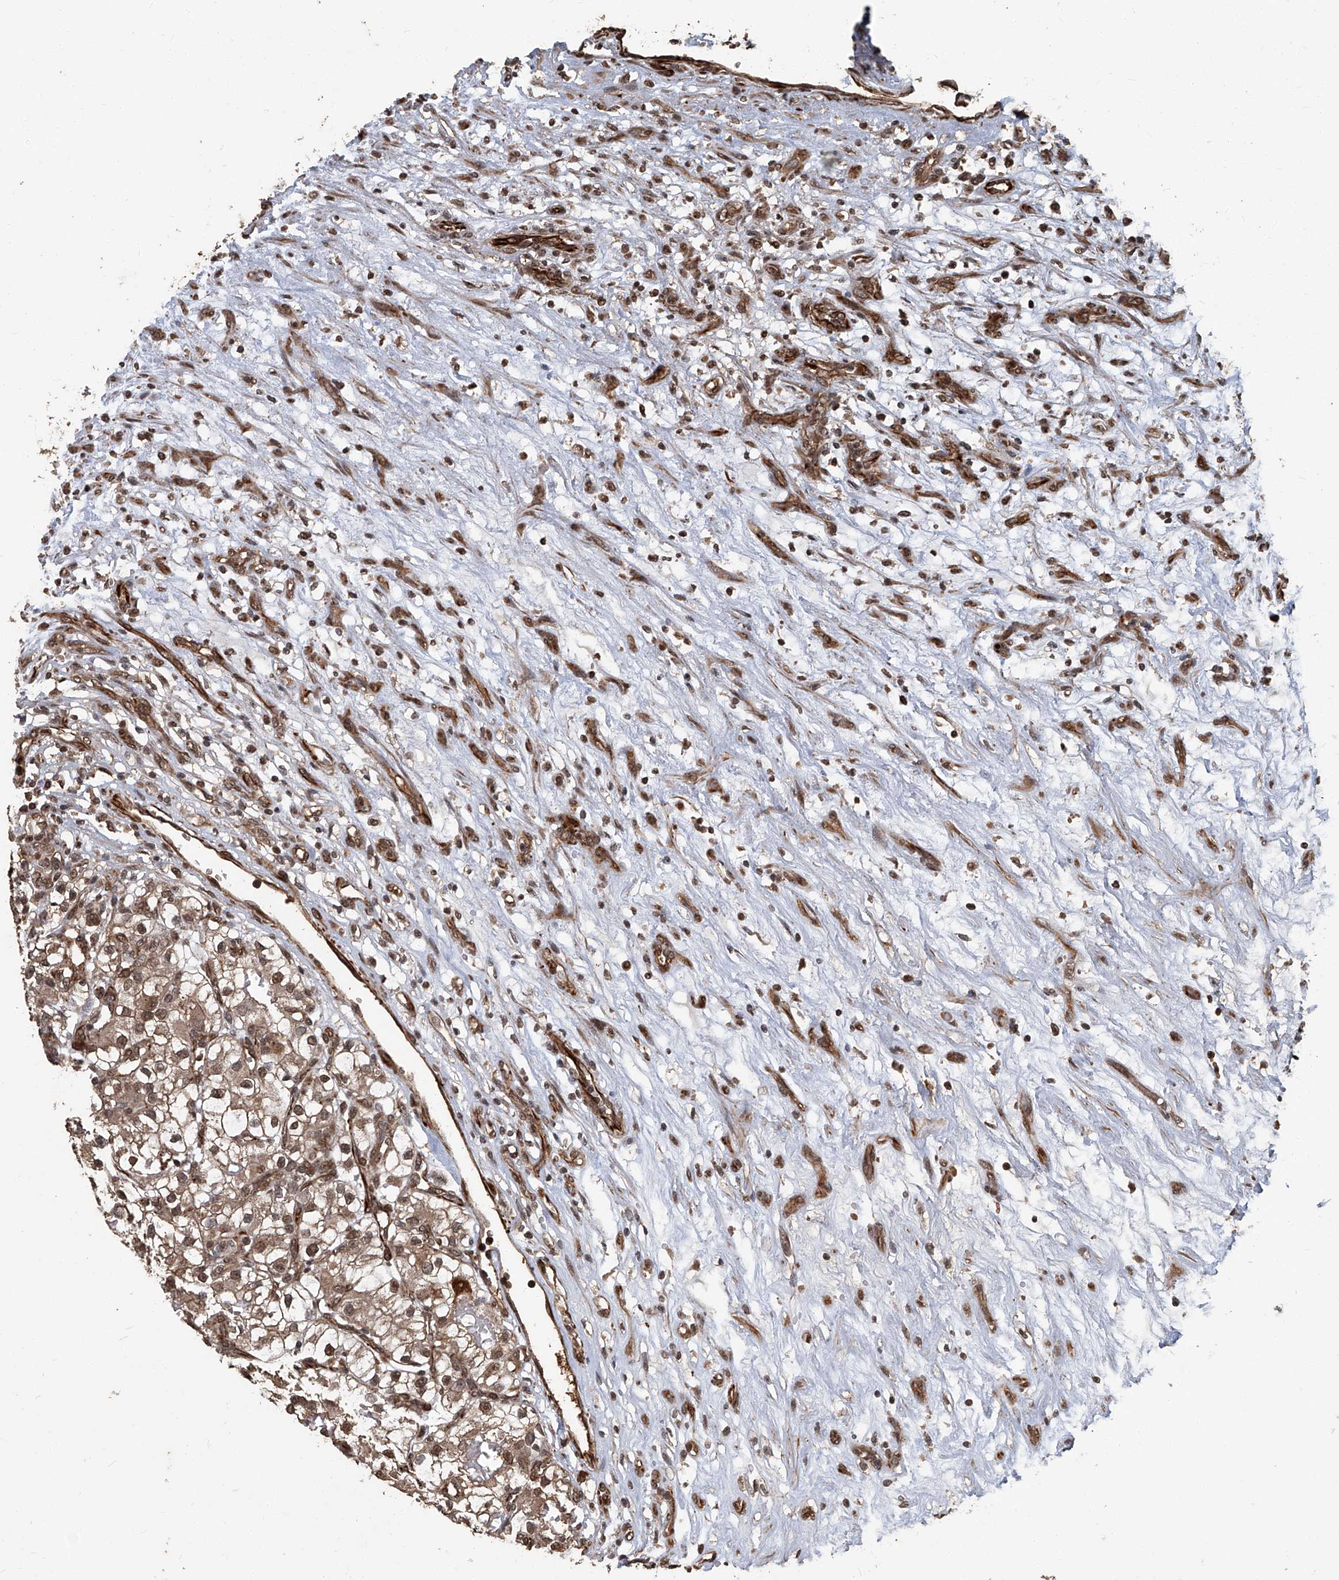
{"staining": {"intensity": "moderate", "quantity": ">75%", "location": "cytoplasmic/membranous,nuclear"}, "tissue": "renal cancer", "cell_type": "Tumor cells", "image_type": "cancer", "snomed": [{"axis": "morphology", "description": "Adenocarcinoma, NOS"}, {"axis": "topography", "description": "Kidney"}], "caption": "Renal cancer (adenocarcinoma) stained with a brown dye exhibits moderate cytoplasmic/membranous and nuclear positive staining in about >75% of tumor cells.", "gene": "GPR132", "patient": {"sex": "female", "age": 57}}